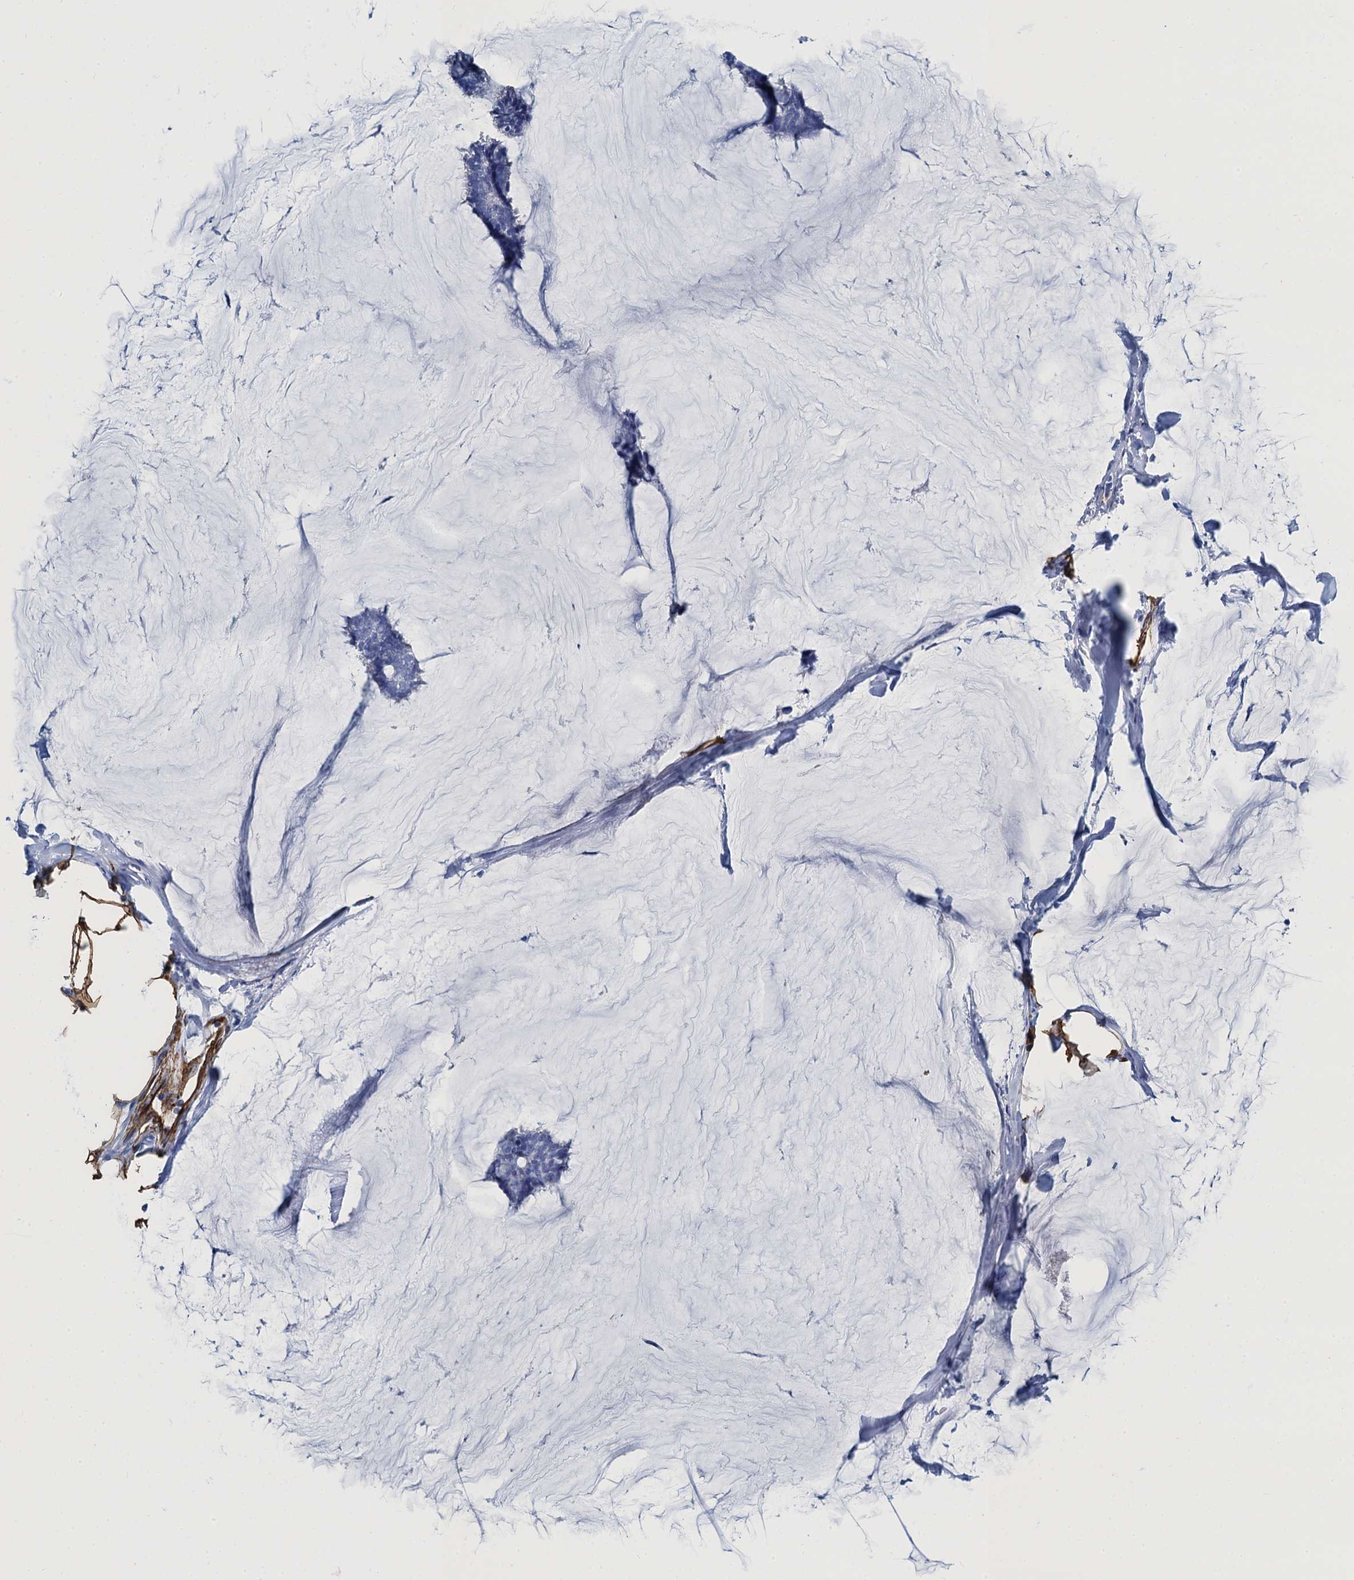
{"staining": {"intensity": "negative", "quantity": "none", "location": "none"}, "tissue": "breast cancer", "cell_type": "Tumor cells", "image_type": "cancer", "snomed": [{"axis": "morphology", "description": "Duct carcinoma"}, {"axis": "topography", "description": "Breast"}], "caption": "DAB (3,3'-diaminobenzidine) immunohistochemical staining of breast infiltrating ductal carcinoma demonstrates no significant expression in tumor cells.", "gene": "CAVIN2", "patient": {"sex": "female", "age": 93}}